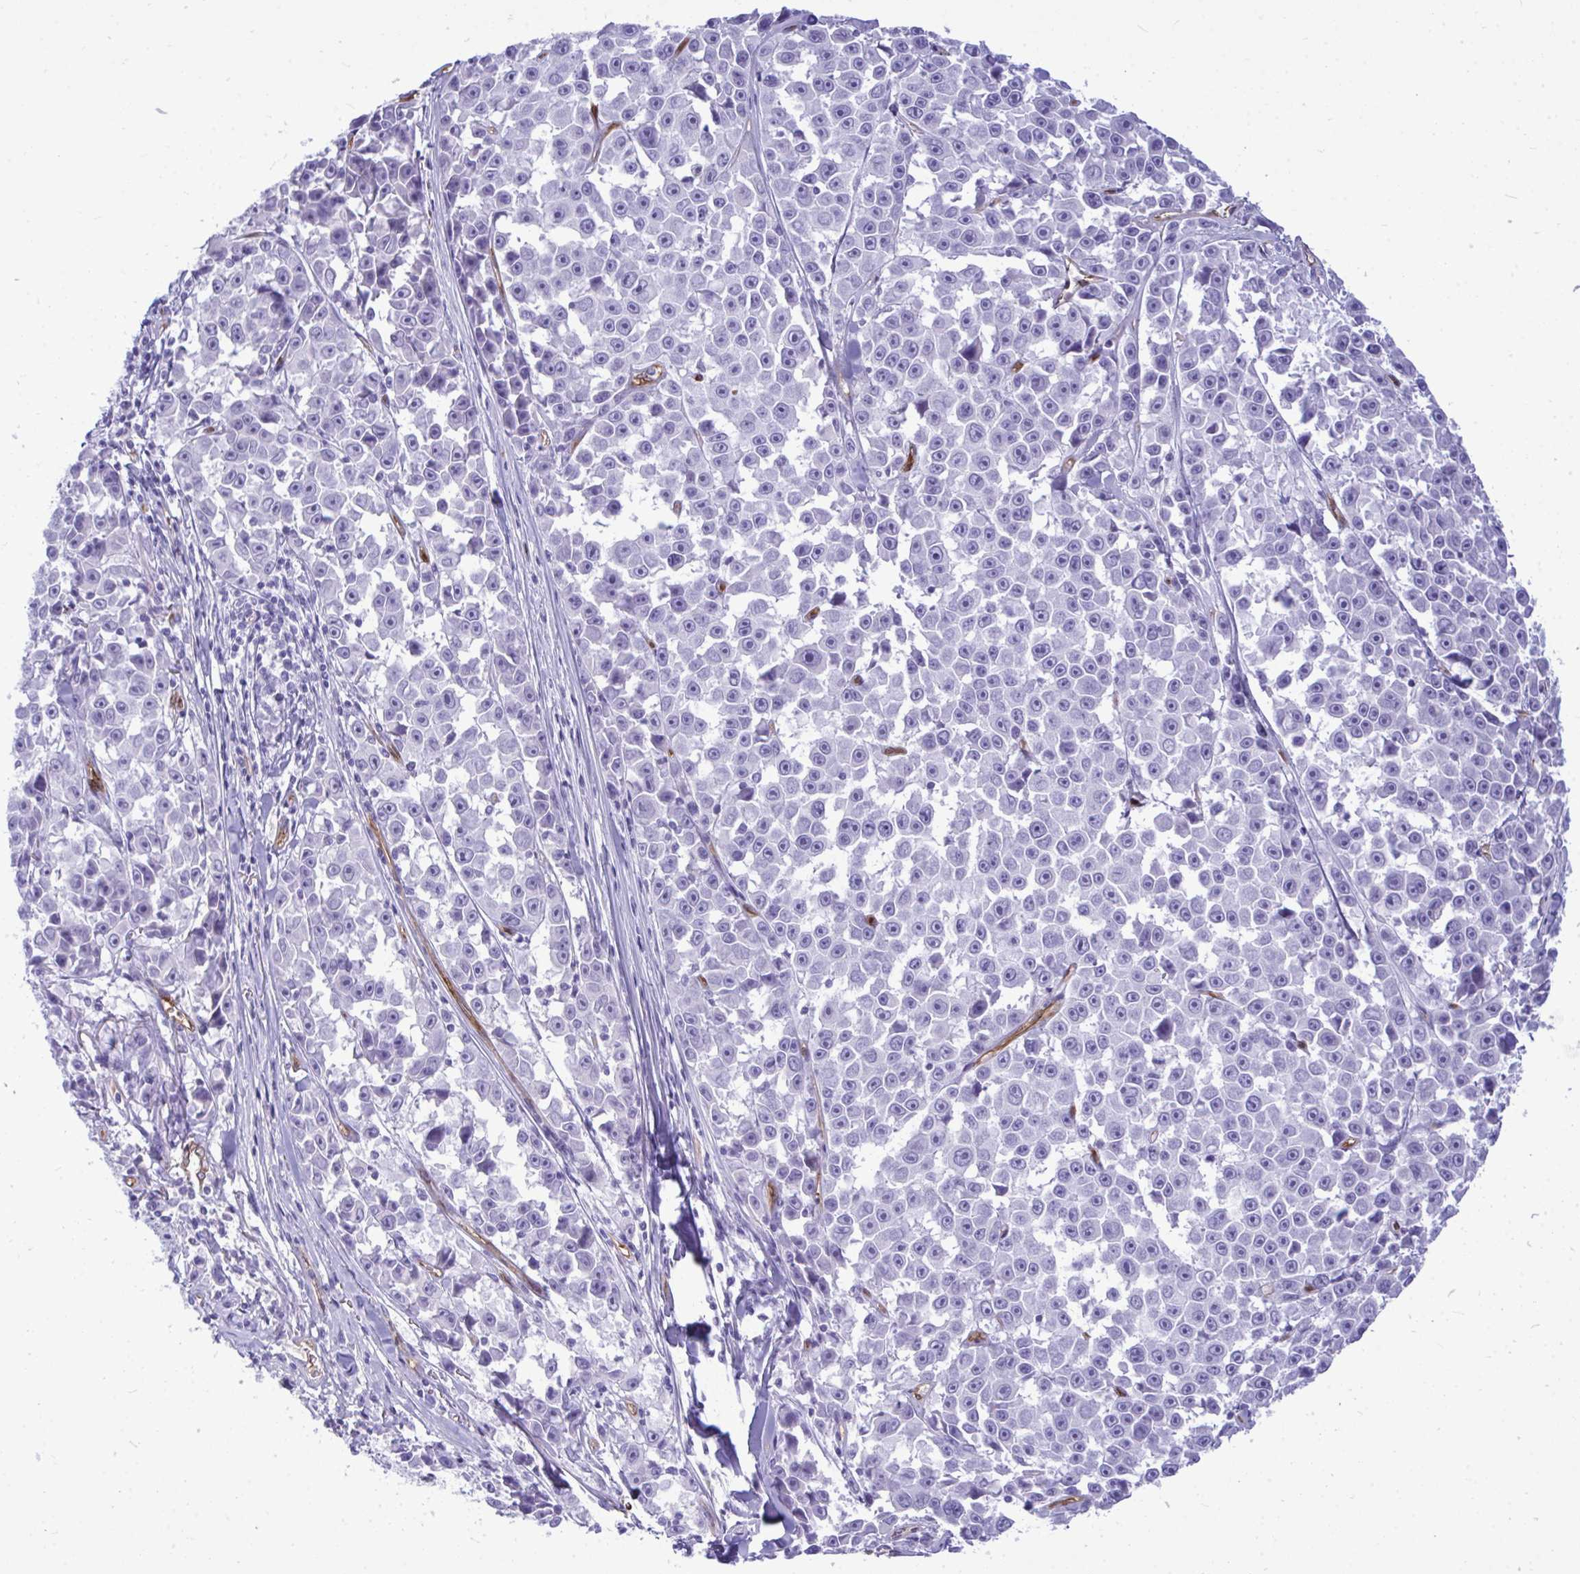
{"staining": {"intensity": "negative", "quantity": "none", "location": "none"}, "tissue": "melanoma", "cell_type": "Tumor cells", "image_type": "cancer", "snomed": [{"axis": "morphology", "description": "Malignant melanoma, NOS"}, {"axis": "topography", "description": "Skin"}], "caption": "Human melanoma stained for a protein using immunohistochemistry demonstrates no positivity in tumor cells.", "gene": "LIMS2", "patient": {"sex": "female", "age": 66}}